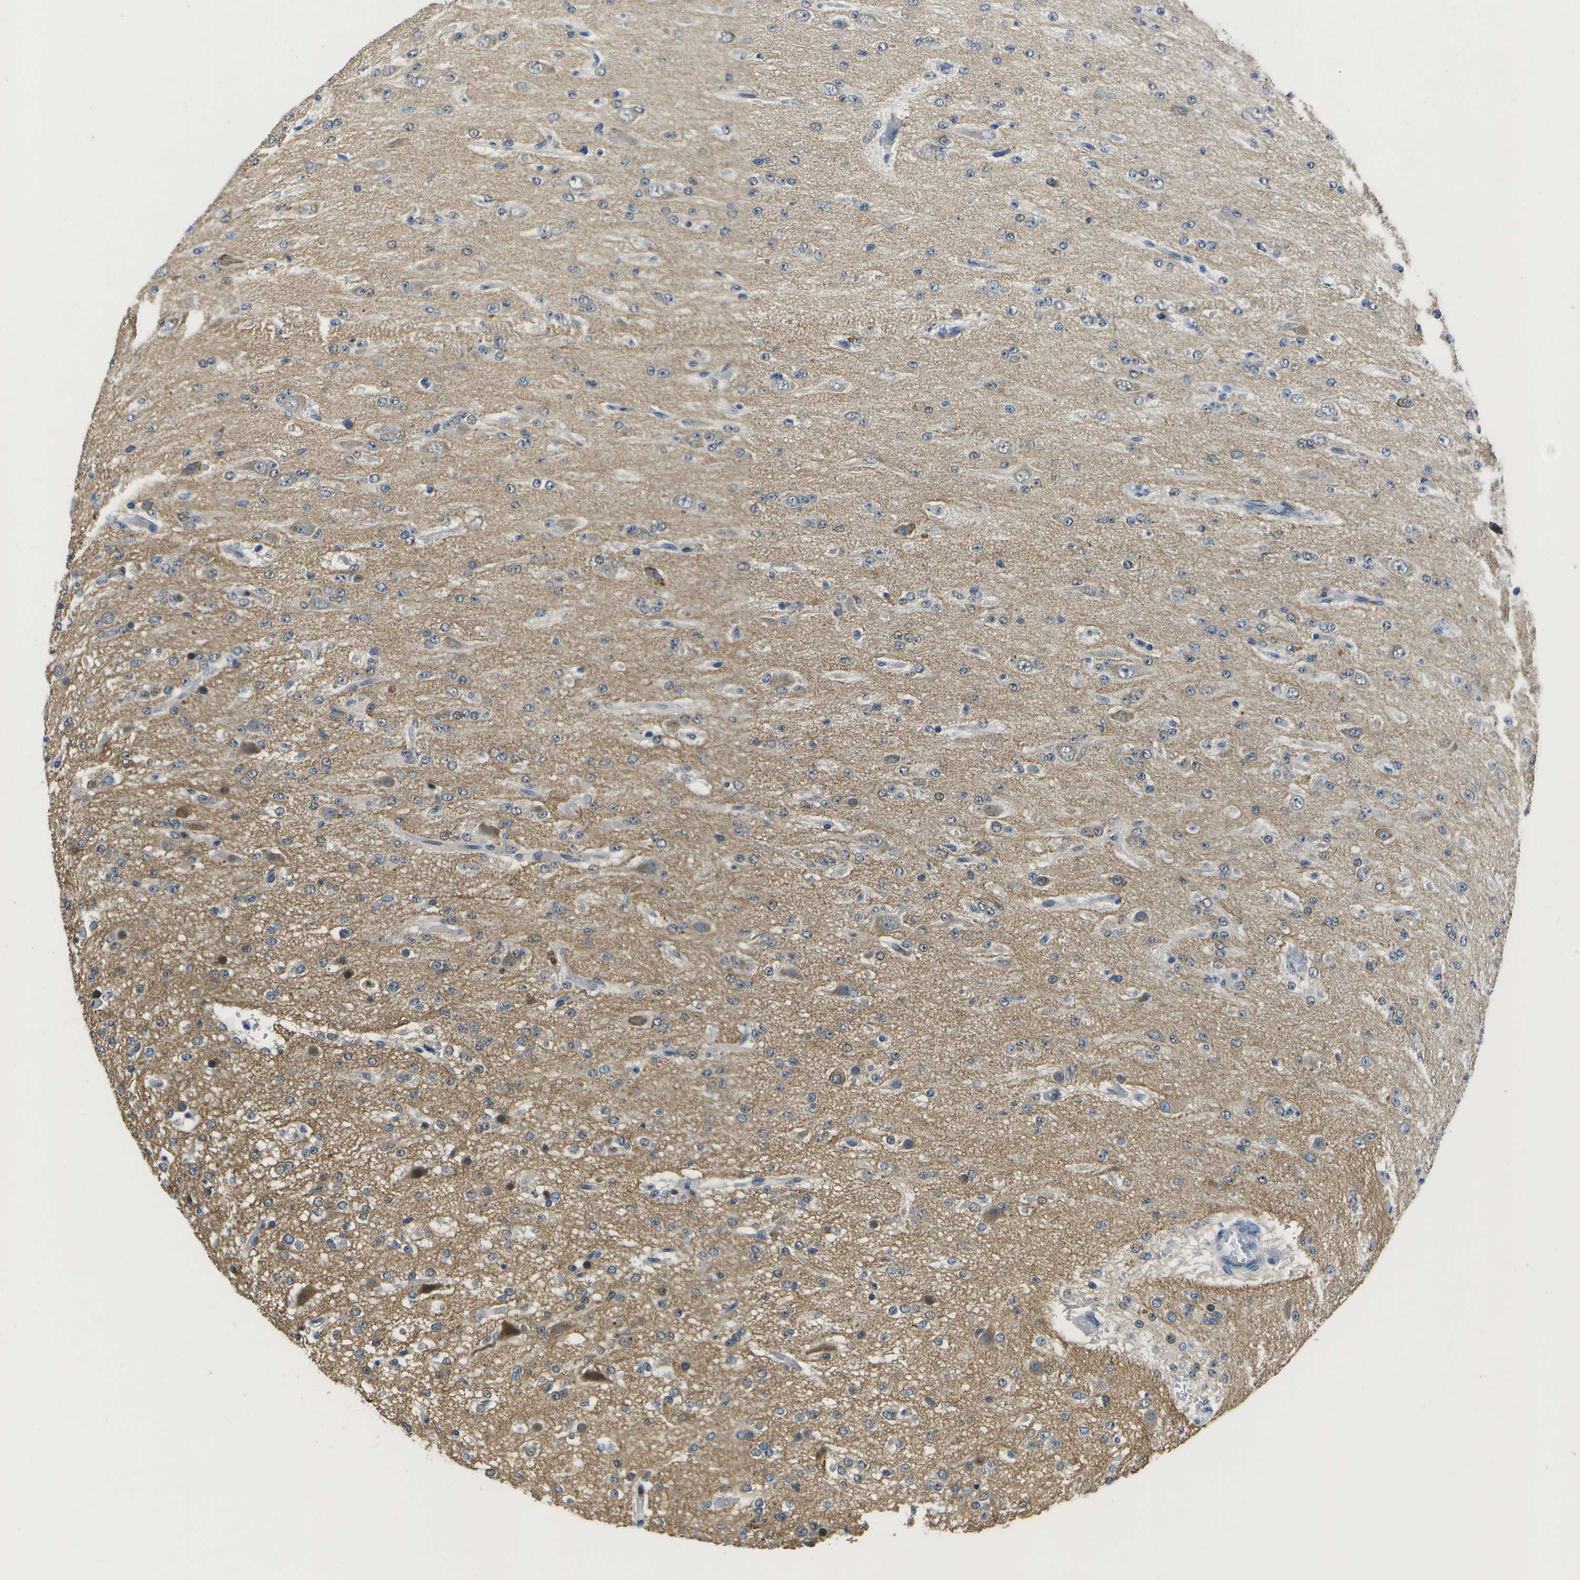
{"staining": {"intensity": "negative", "quantity": "none", "location": "none"}, "tissue": "glioma", "cell_type": "Tumor cells", "image_type": "cancer", "snomed": [{"axis": "morphology", "description": "Glioma, malignant, Low grade"}, {"axis": "topography", "description": "Brain"}], "caption": "The immunohistochemistry (IHC) histopathology image has no significant staining in tumor cells of malignant low-grade glioma tissue.", "gene": "DSE", "patient": {"sex": "male", "age": 38}}